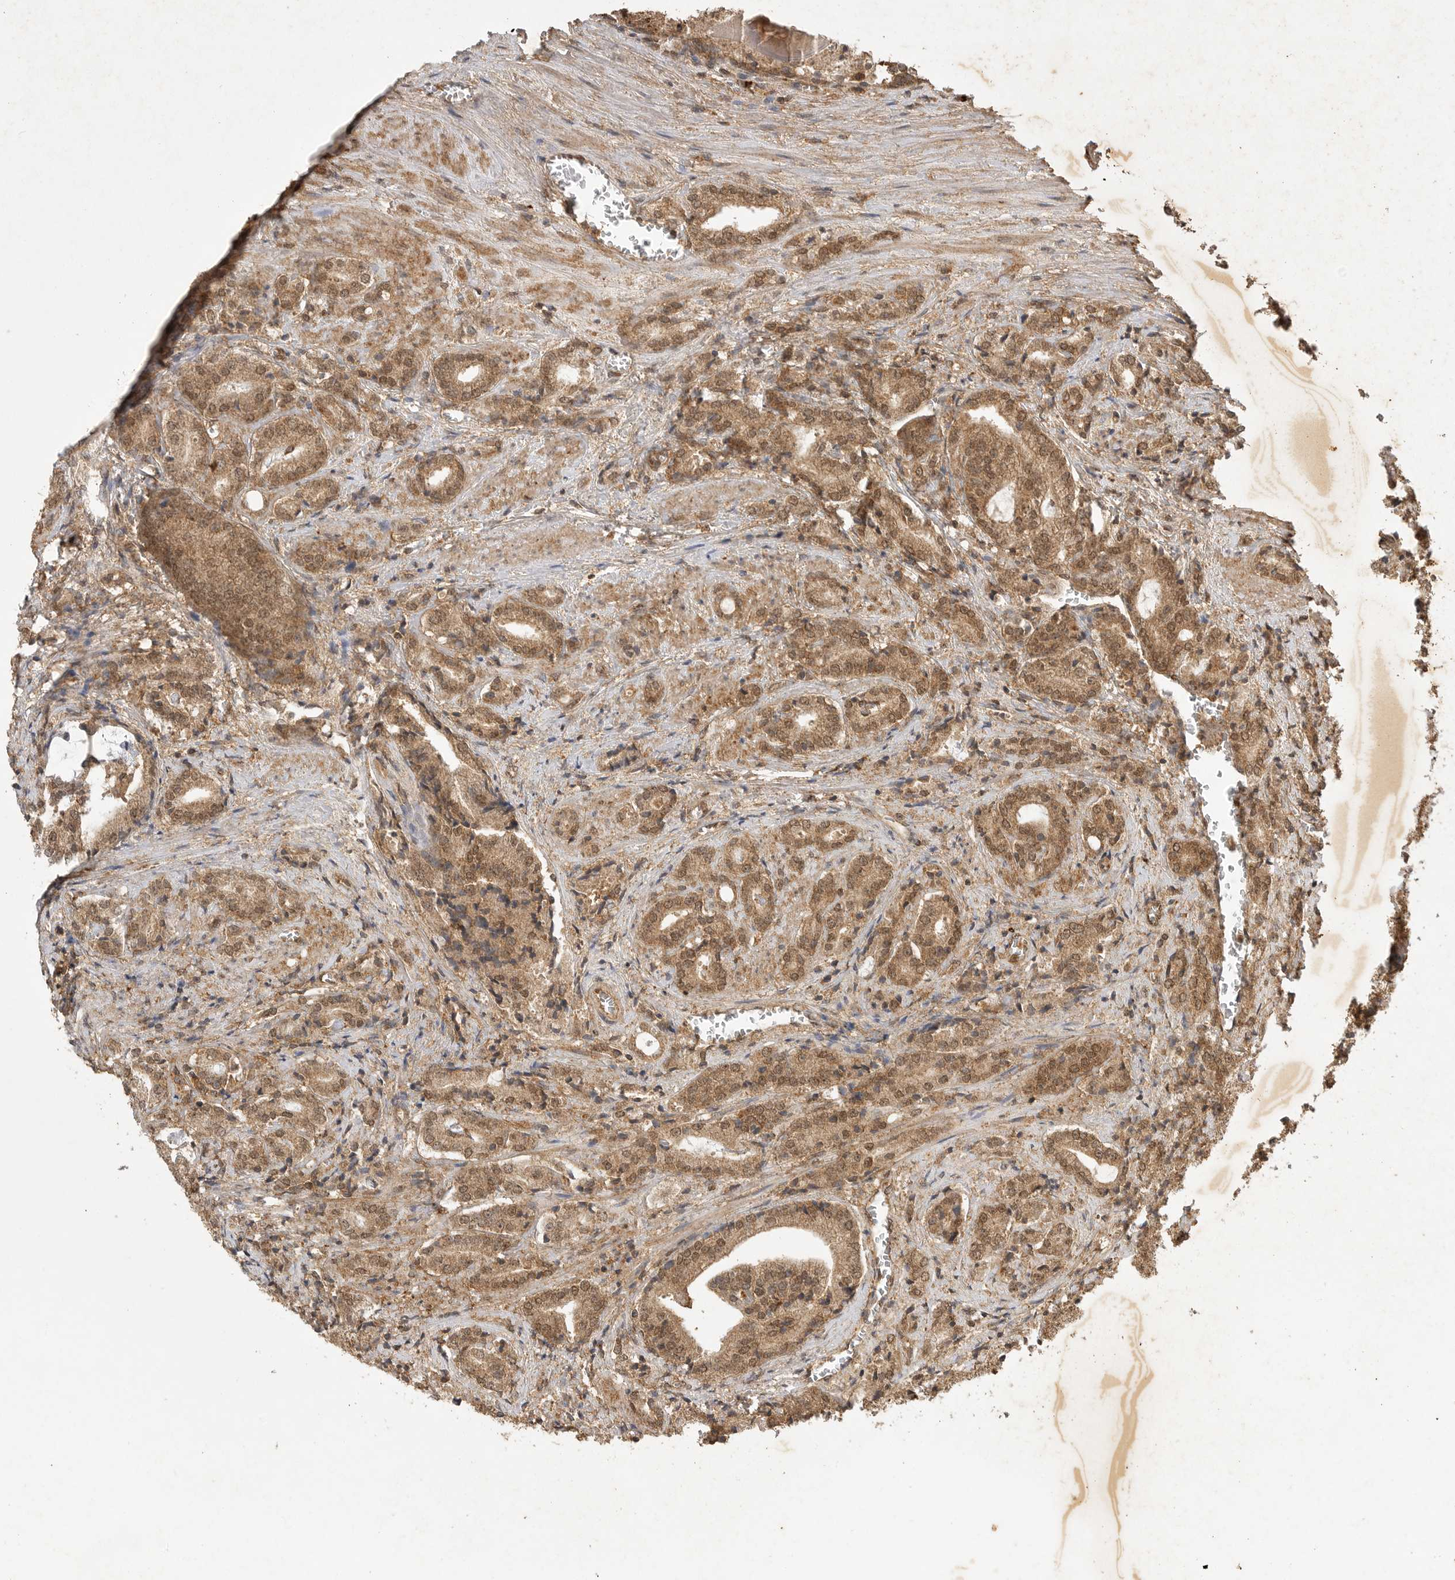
{"staining": {"intensity": "moderate", "quantity": ">75%", "location": "cytoplasmic/membranous,nuclear"}, "tissue": "prostate cancer", "cell_type": "Tumor cells", "image_type": "cancer", "snomed": [{"axis": "morphology", "description": "Adenocarcinoma, High grade"}, {"axis": "topography", "description": "Prostate"}], "caption": "Tumor cells show moderate cytoplasmic/membranous and nuclear staining in approximately >75% of cells in prostate cancer. The staining was performed using DAB, with brown indicating positive protein expression. Nuclei are stained blue with hematoxylin.", "gene": "ICOSLG", "patient": {"sex": "male", "age": 57}}